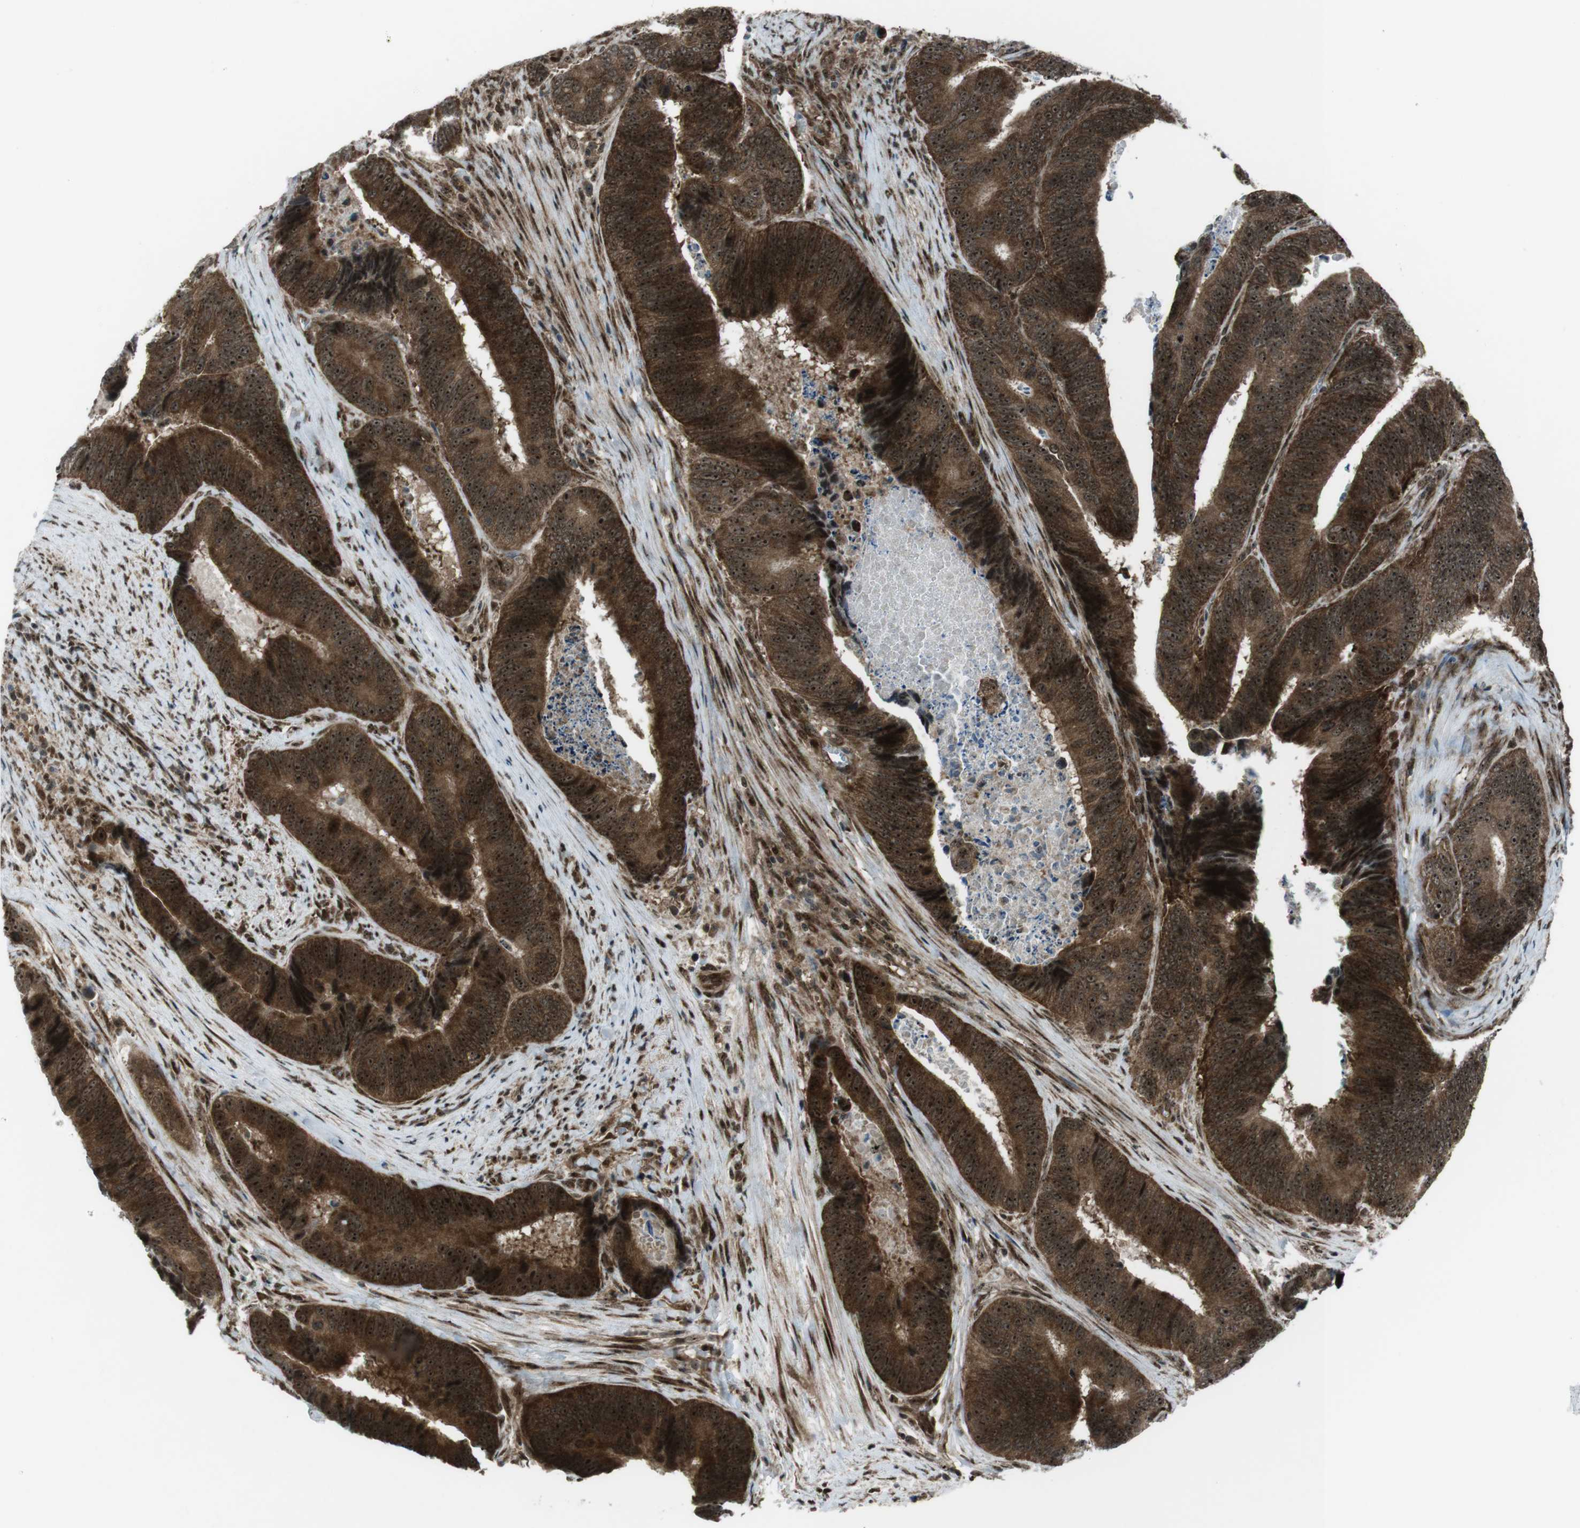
{"staining": {"intensity": "strong", "quantity": ">75%", "location": "cytoplasmic/membranous,nuclear"}, "tissue": "colorectal cancer", "cell_type": "Tumor cells", "image_type": "cancer", "snomed": [{"axis": "morphology", "description": "Inflammation, NOS"}, {"axis": "morphology", "description": "Adenocarcinoma, NOS"}, {"axis": "topography", "description": "Colon"}], "caption": "An immunohistochemistry micrograph of neoplastic tissue is shown. Protein staining in brown shows strong cytoplasmic/membranous and nuclear positivity in adenocarcinoma (colorectal) within tumor cells. (DAB (3,3'-diaminobenzidine) IHC with brightfield microscopy, high magnification).", "gene": "CSNK1D", "patient": {"sex": "male", "age": 72}}